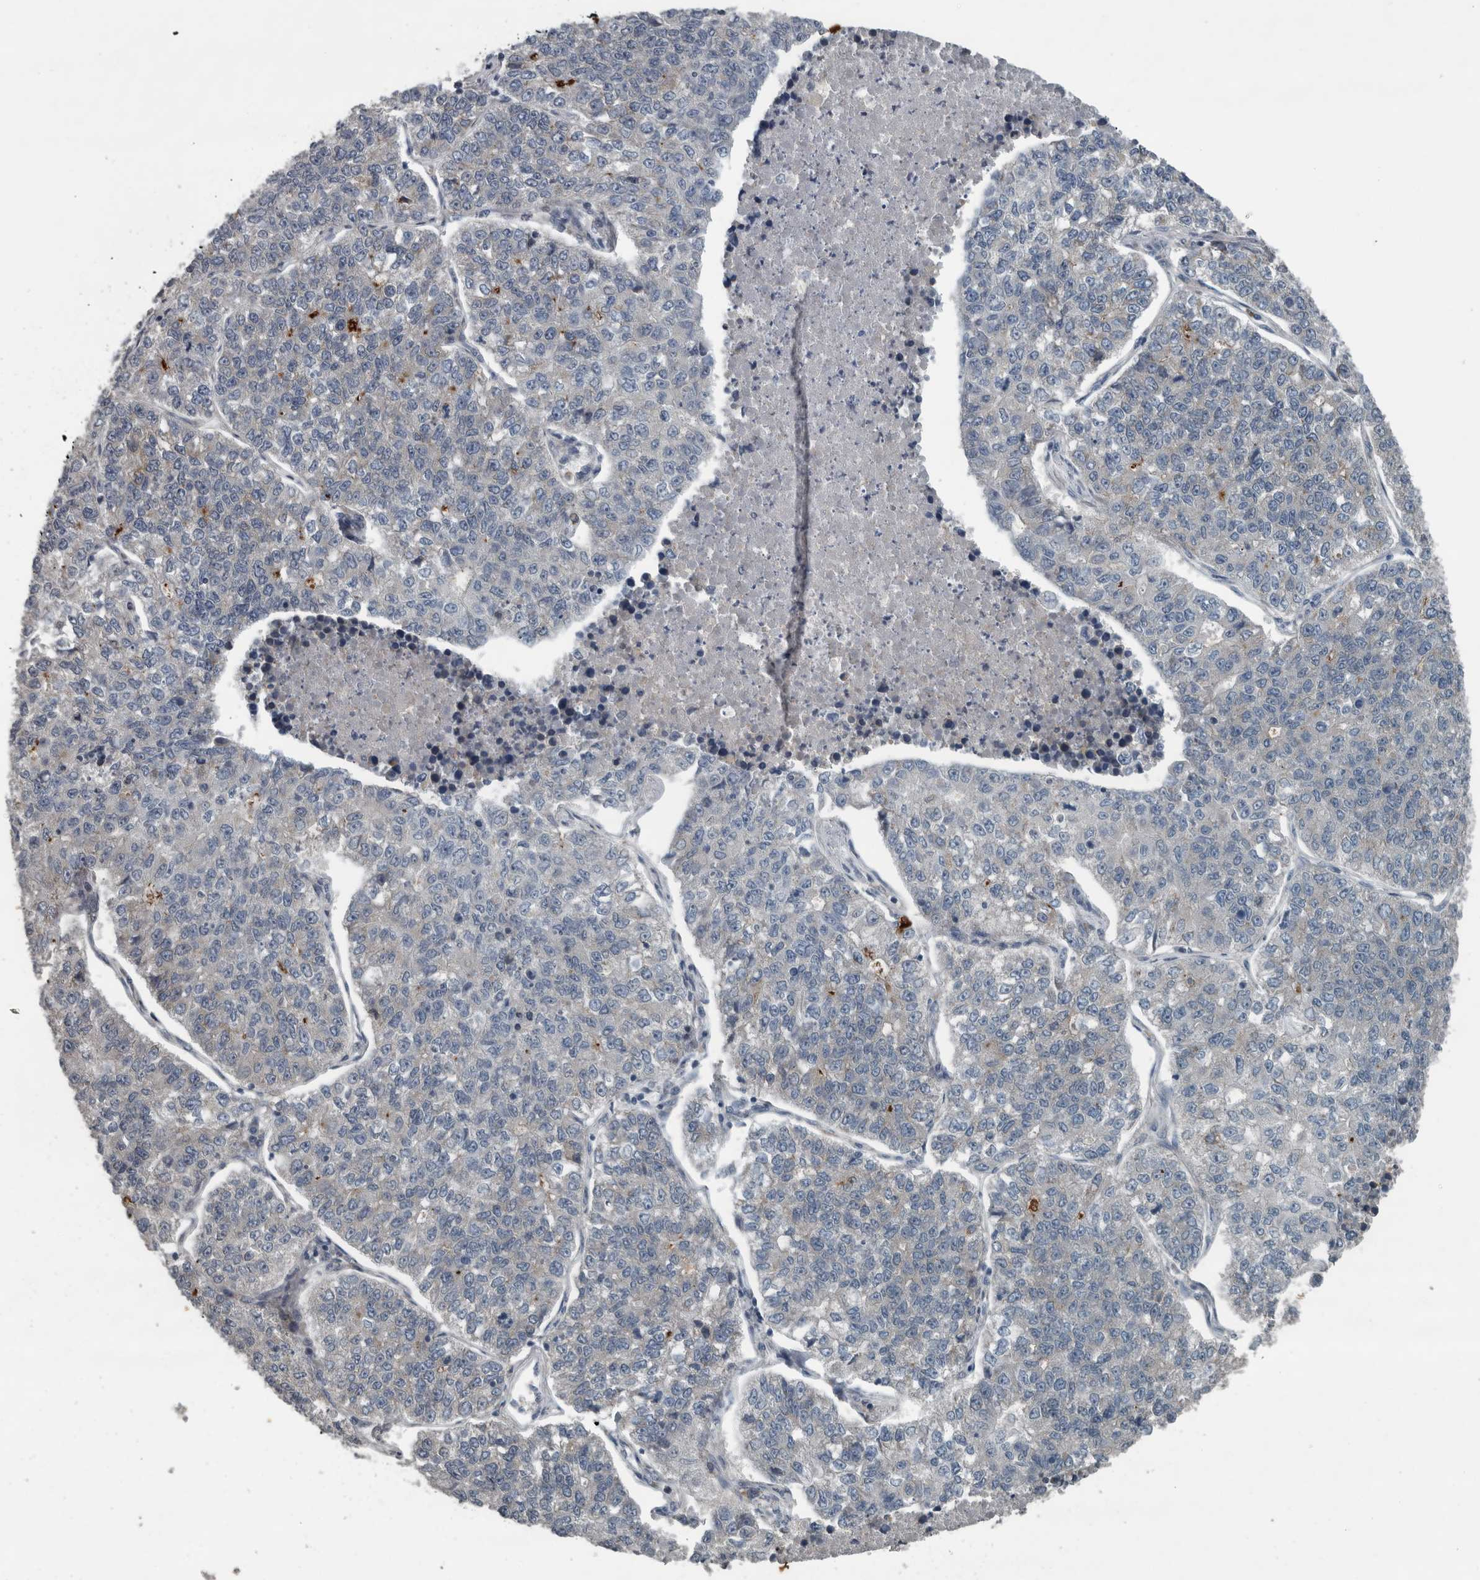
{"staining": {"intensity": "negative", "quantity": "none", "location": "none"}, "tissue": "lung cancer", "cell_type": "Tumor cells", "image_type": "cancer", "snomed": [{"axis": "morphology", "description": "Adenocarcinoma, NOS"}, {"axis": "topography", "description": "Lung"}], "caption": "This histopathology image is of lung cancer (adenocarcinoma) stained with immunohistochemistry (IHC) to label a protein in brown with the nuclei are counter-stained blue. There is no positivity in tumor cells.", "gene": "EXOC8", "patient": {"sex": "male", "age": 49}}